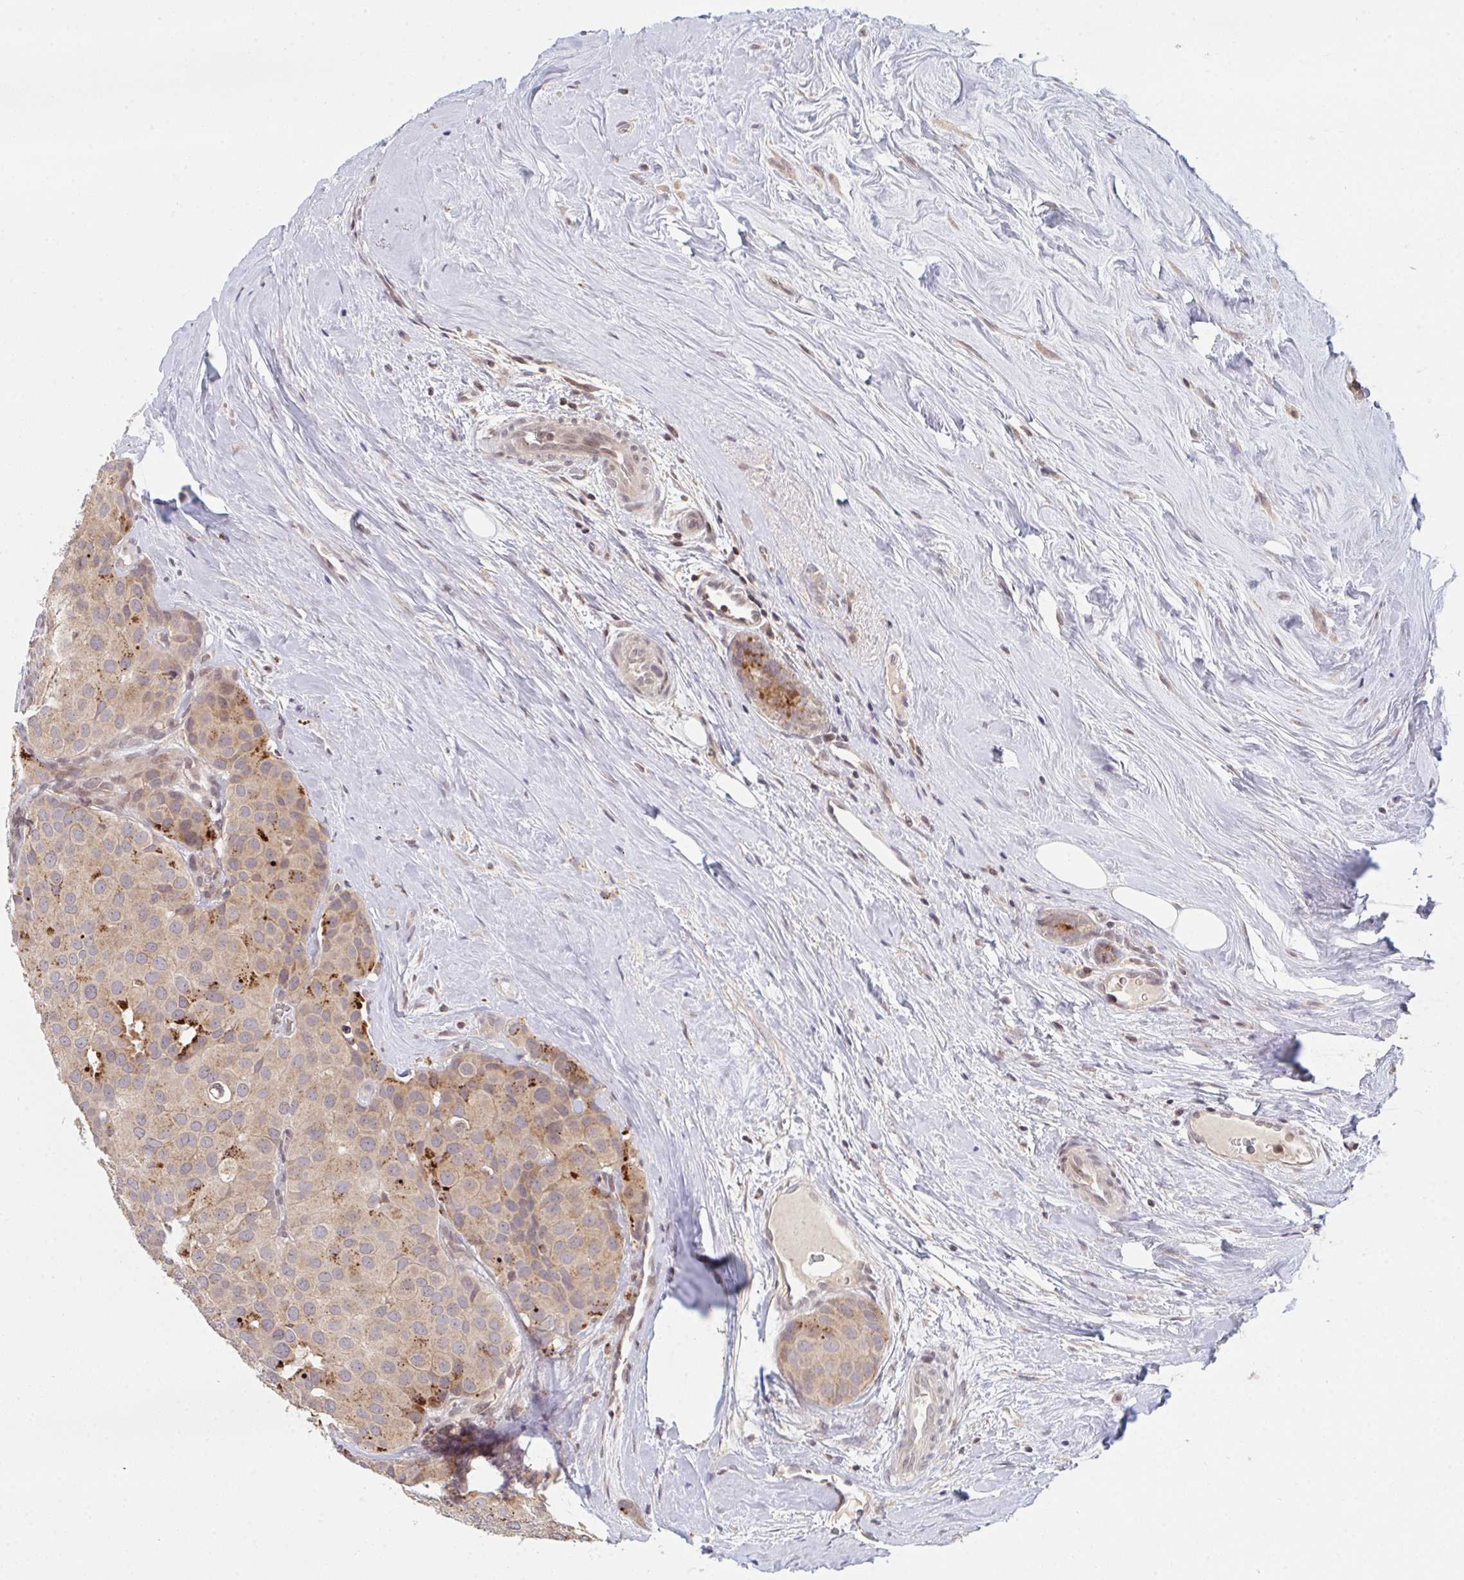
{"staining": {"intensity": "moderate", "quantity": "<25%", "location": "cytoplasmic/membranous"}, "tissue": "breast cancer", "cell_type": "Tumor cells", "image_type": "cancer", "snomed": [{"axis": "morphology", "description": "Duct carcinoma"}, {"axis": "topography", "description": "Breast"}], "caption": "Immunohistochemistry of human breast cancer (invasive ductal carcinoma) exhibits low levels of moderate cytoplasmic/membranous expression in about <25% of tumor cells.", "gene": "DCST1", "patient": {"sex": "female", "age": 70}}